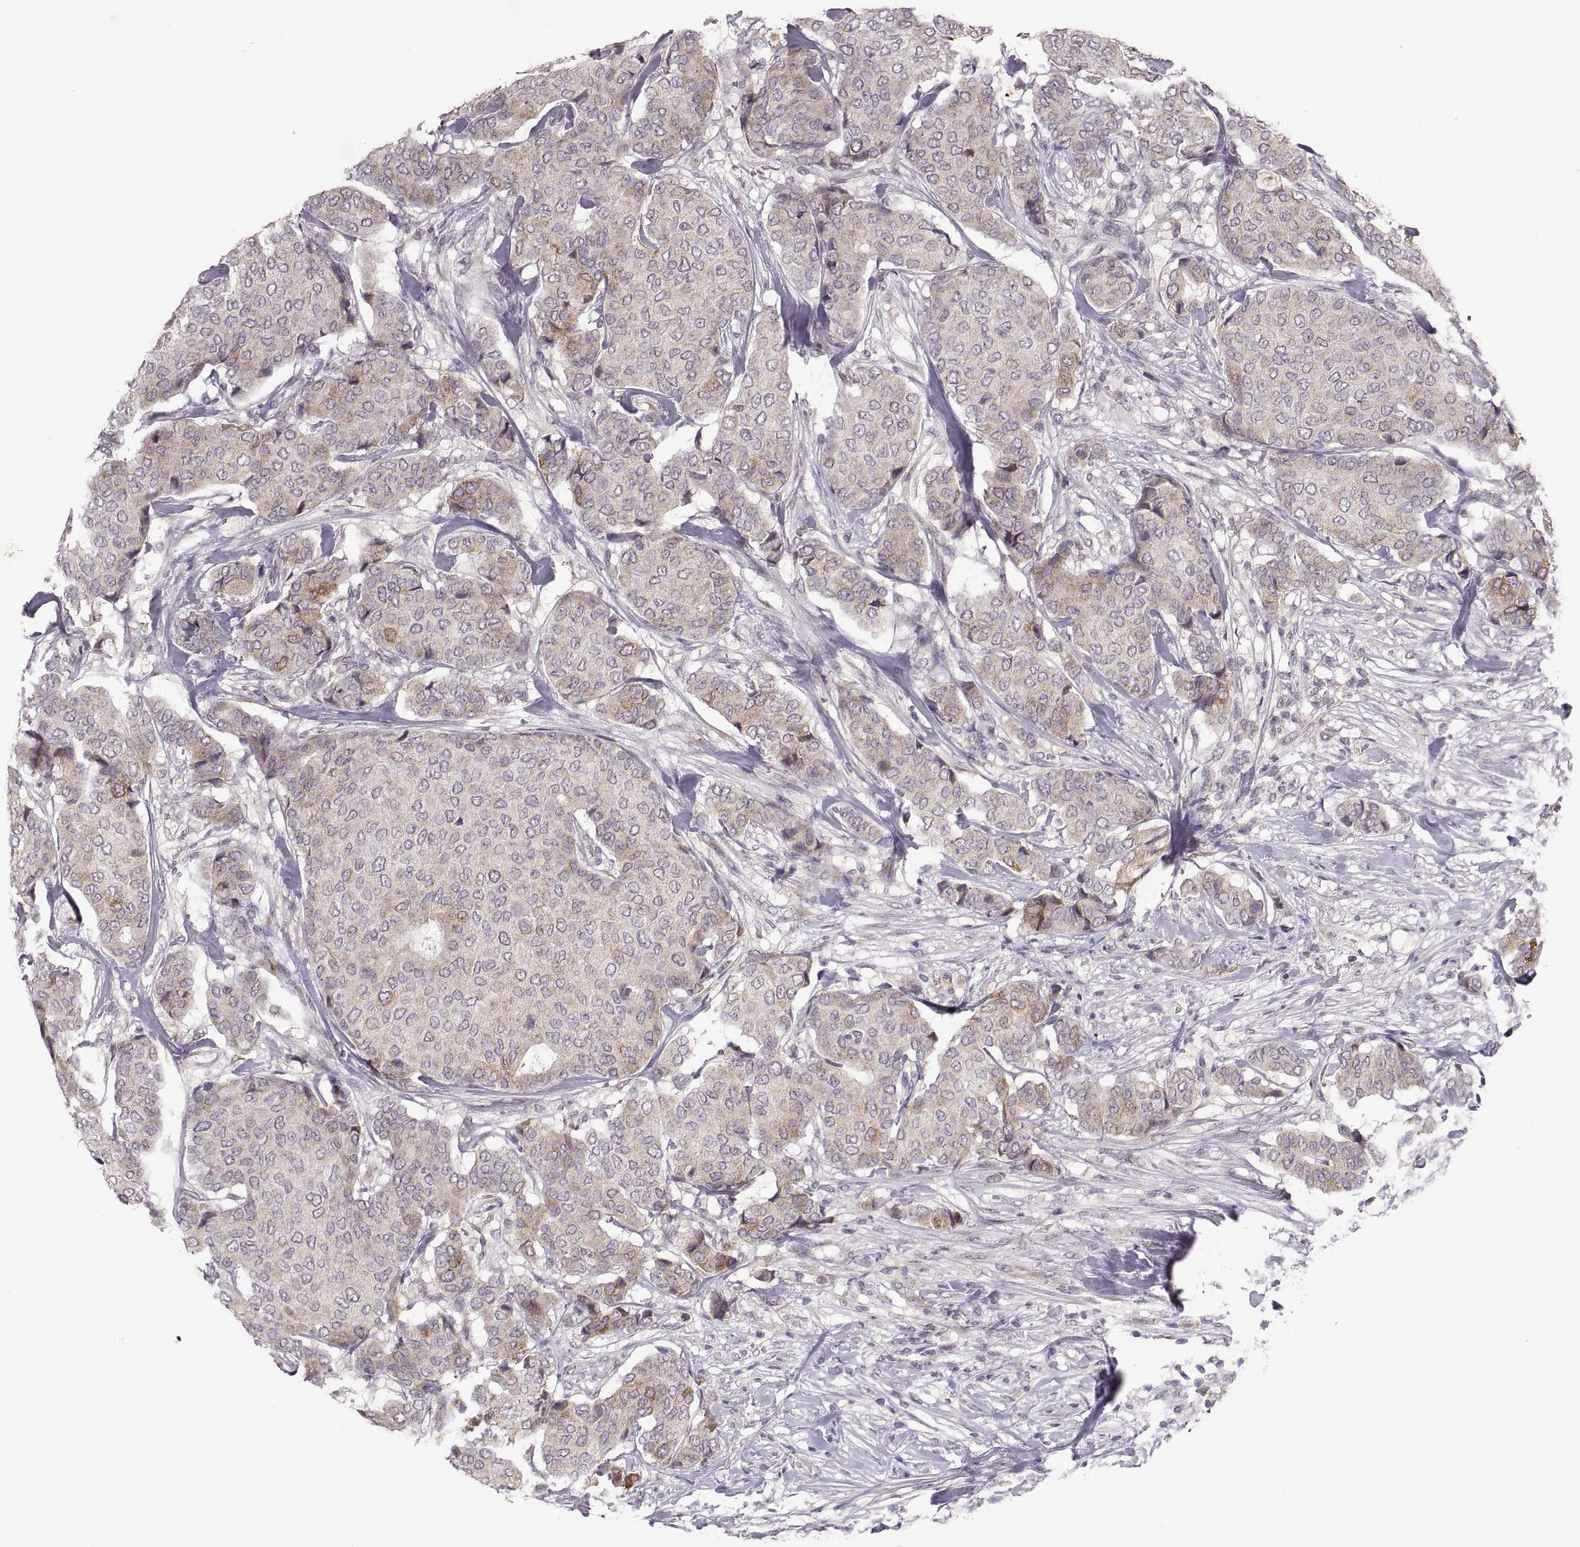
{"staining": {"intensity": "moderate", "quantity": "<25%", "location": "cytoplasmic/membranous"}, "tissue": "breast cancer", "cell_type": "Tumor cells", "image_type": "cancer", "snomed": [{"axis": "morphology", "description": "Duct carcinoma"}, {"axis": "topography", "description": "Breast"}], "caption": "This image demonstrates breast cancer stained with immunohistochemistry to label a protein in brown. The cytoplasmic/membranous of tumor cells show moderate positivity for the protein. Nuclei are counter-stained blue.", "gene": "HMGCR", "patient": {"sex": "female", "age": 75}}